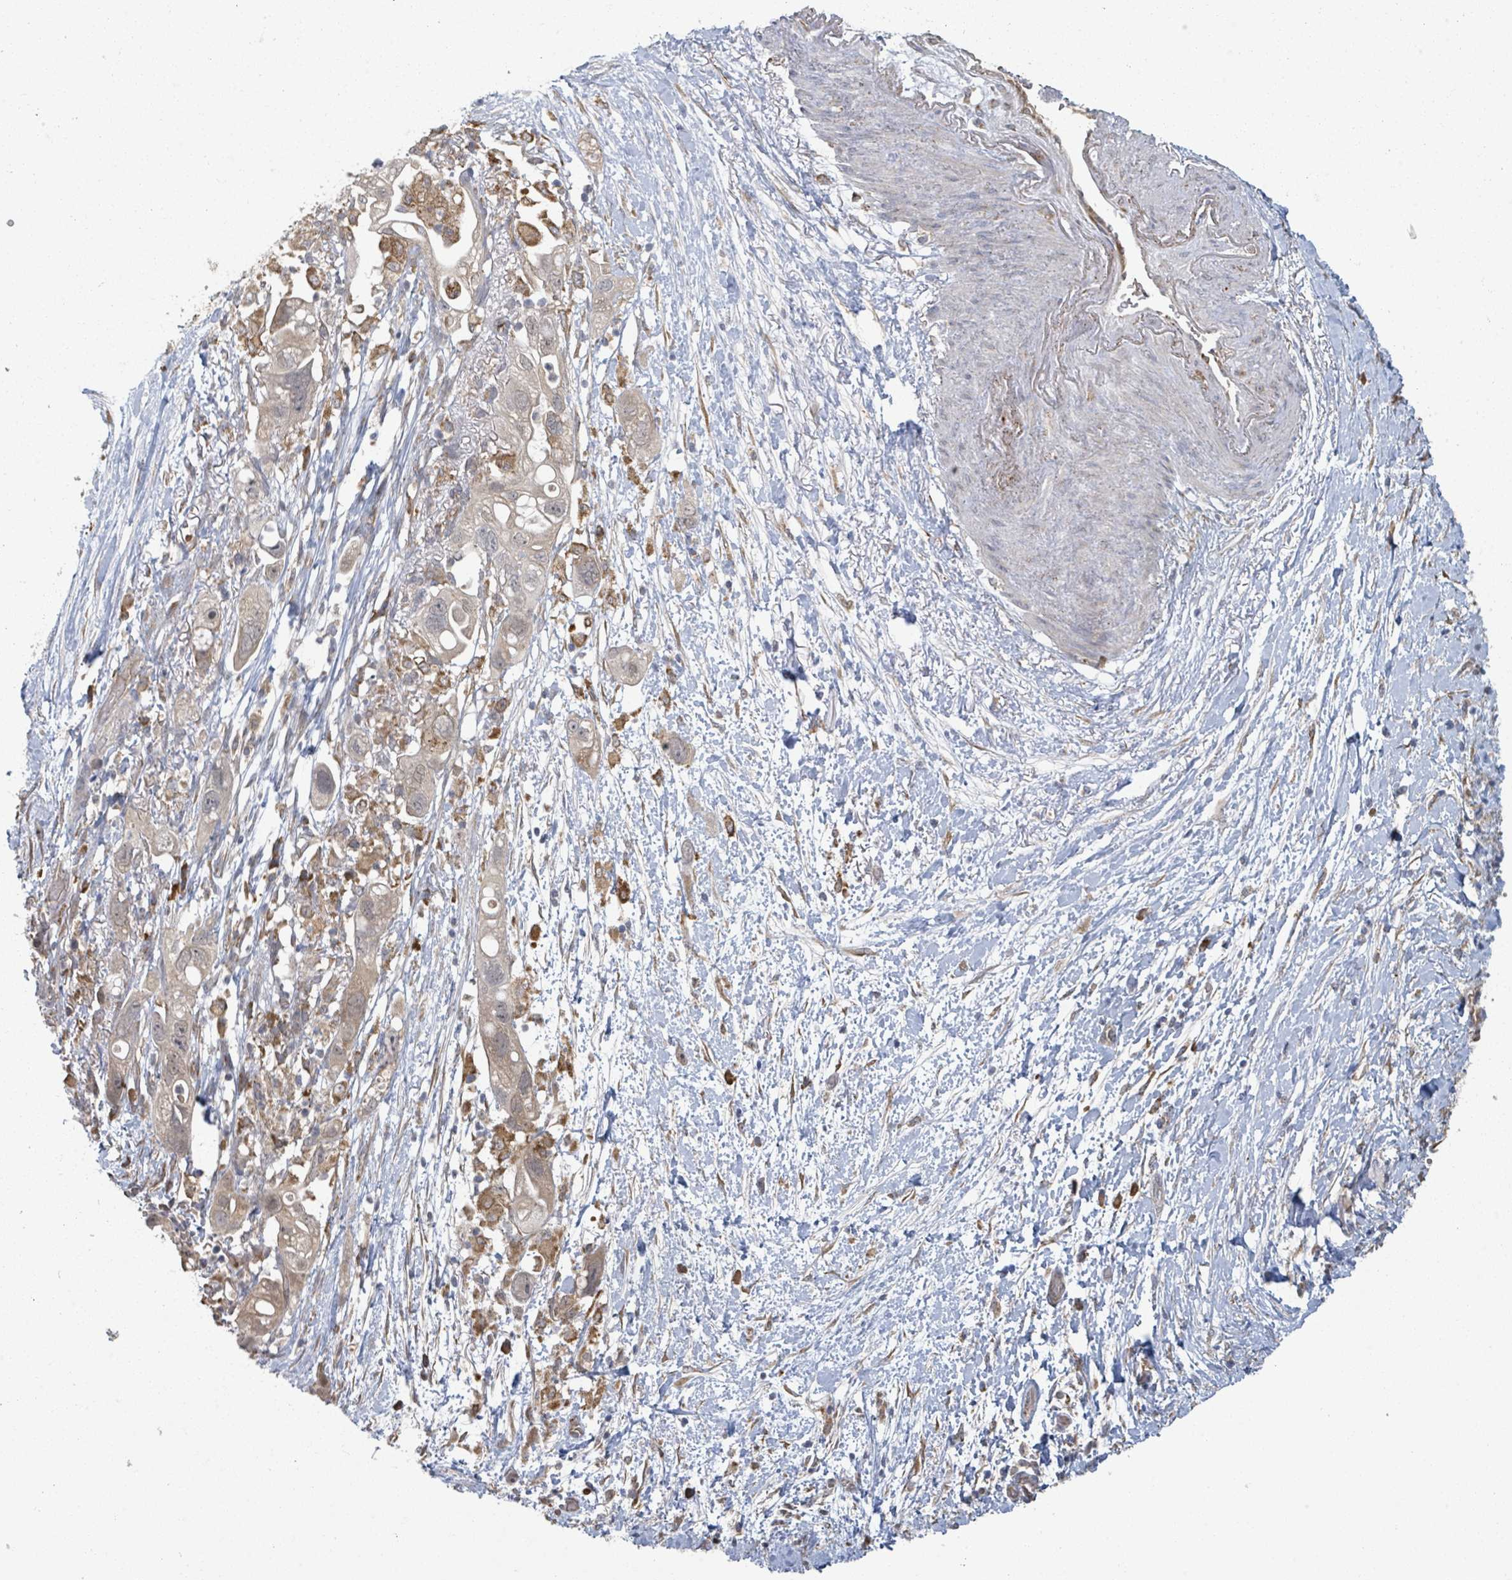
{"staining": {"intensity": "weak", "quantity": "<25%", "location": "cytoplasmic/membranous"}, "tissue": "pancreatic cancer", "cell_type": "Tumor cells", "image_type": "cancer", "snomed": [{"axis": "morphology", "description": "Adenocarcinoma, NOS"}, {"axis": "topography", "description": "Pancreas"}], "caption": "This is a histopathology image of IHC staining of pancreatic cancer (adenocarcinoma), which shows no positivity in tumor cells.", "gene": "SHROOM2", "patient": {"sex": "female", "age": 72}}